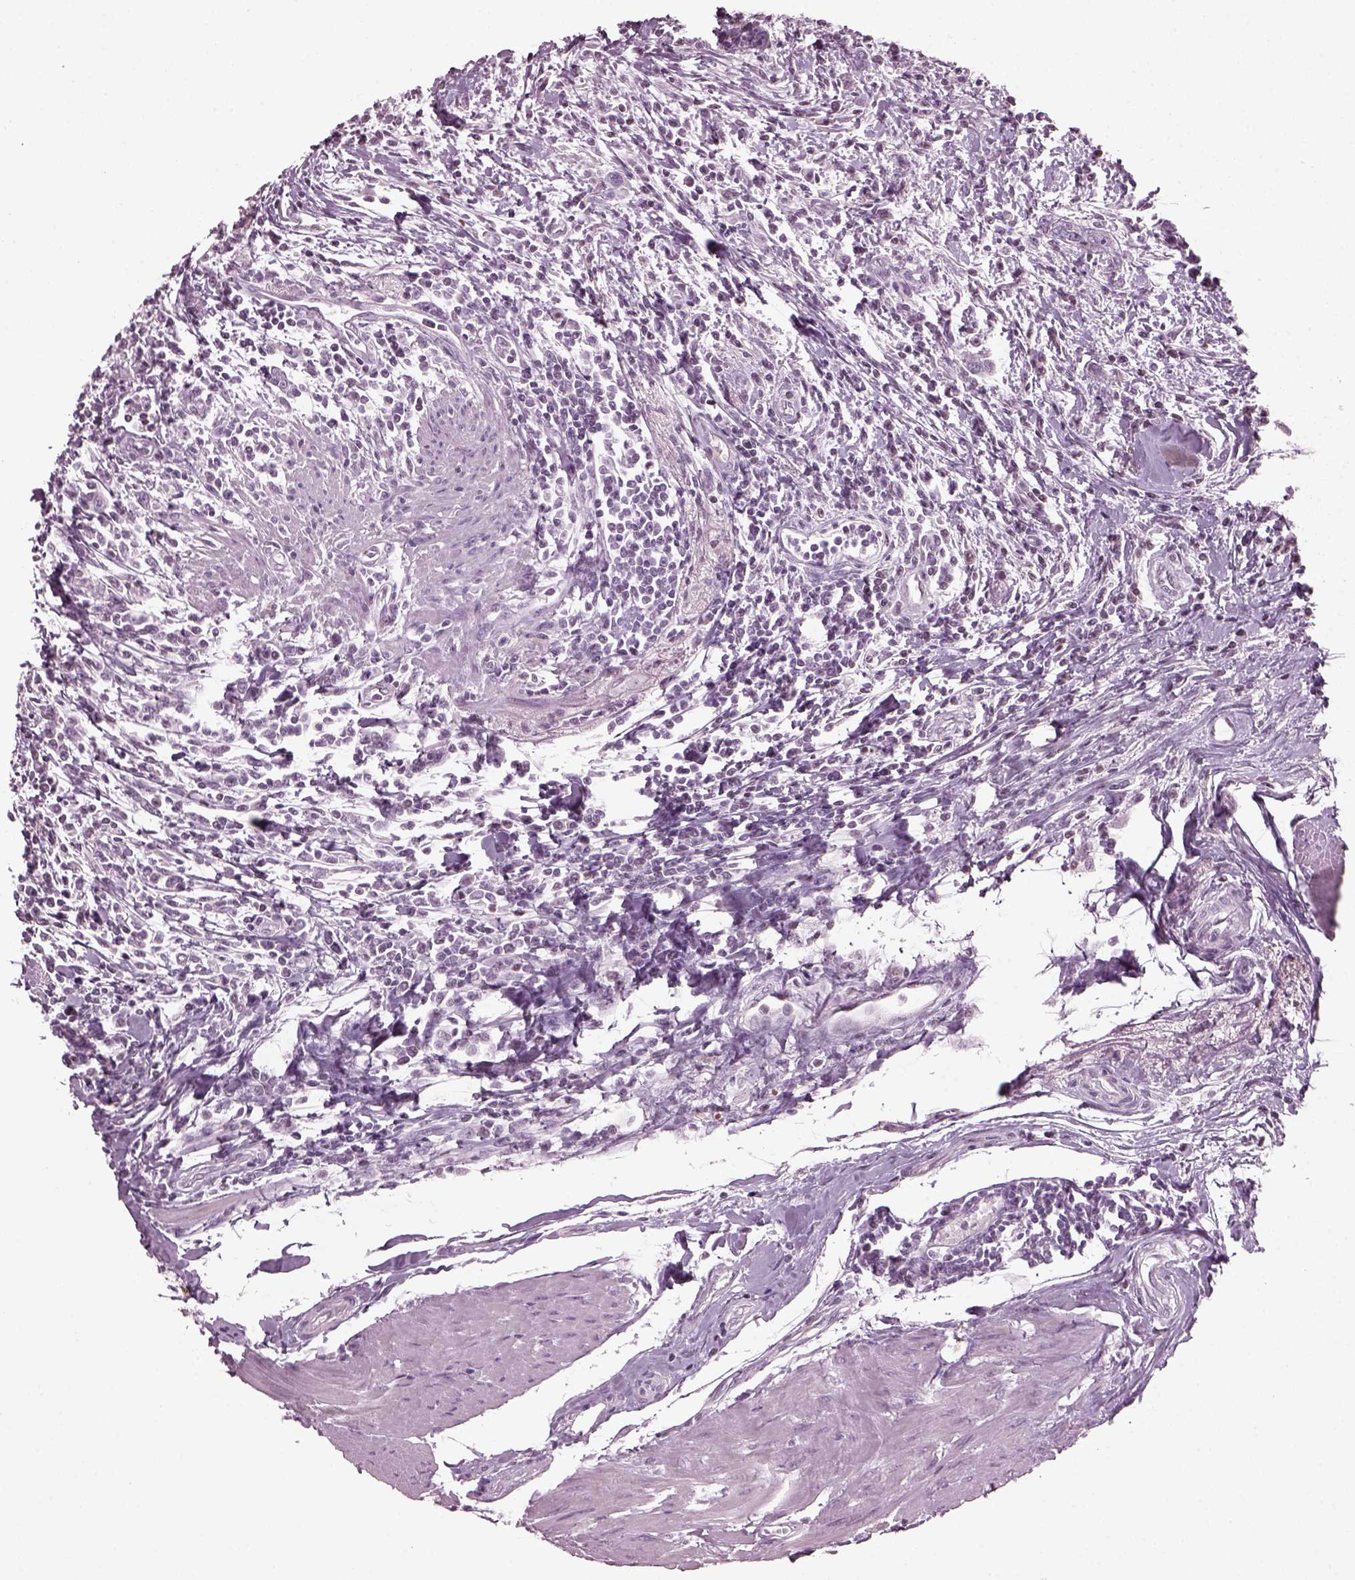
{"staining": {"intensity": "negative", "quantity": "none", "location": "none"}, "tissue": "urothelial cancer", "cell_type": "Tumor cells", "image_type": "cancer", "snomed": [{"axis": "morphology", "description": "Urothelial carcinoma, High grade"}, {"axis": "topography", "description": "Urinary bladder"}], "caption": "Tumor cells show no significant staining in high-grade urothelial carcinoma. The staining is performed using DAB (3,3'-diaminobenzidine) brown chromogen with nuclei counter-stained in using hematoxylin.", "gene": "DPYSL5", "patient": {"sex": "male", "age": 83}}